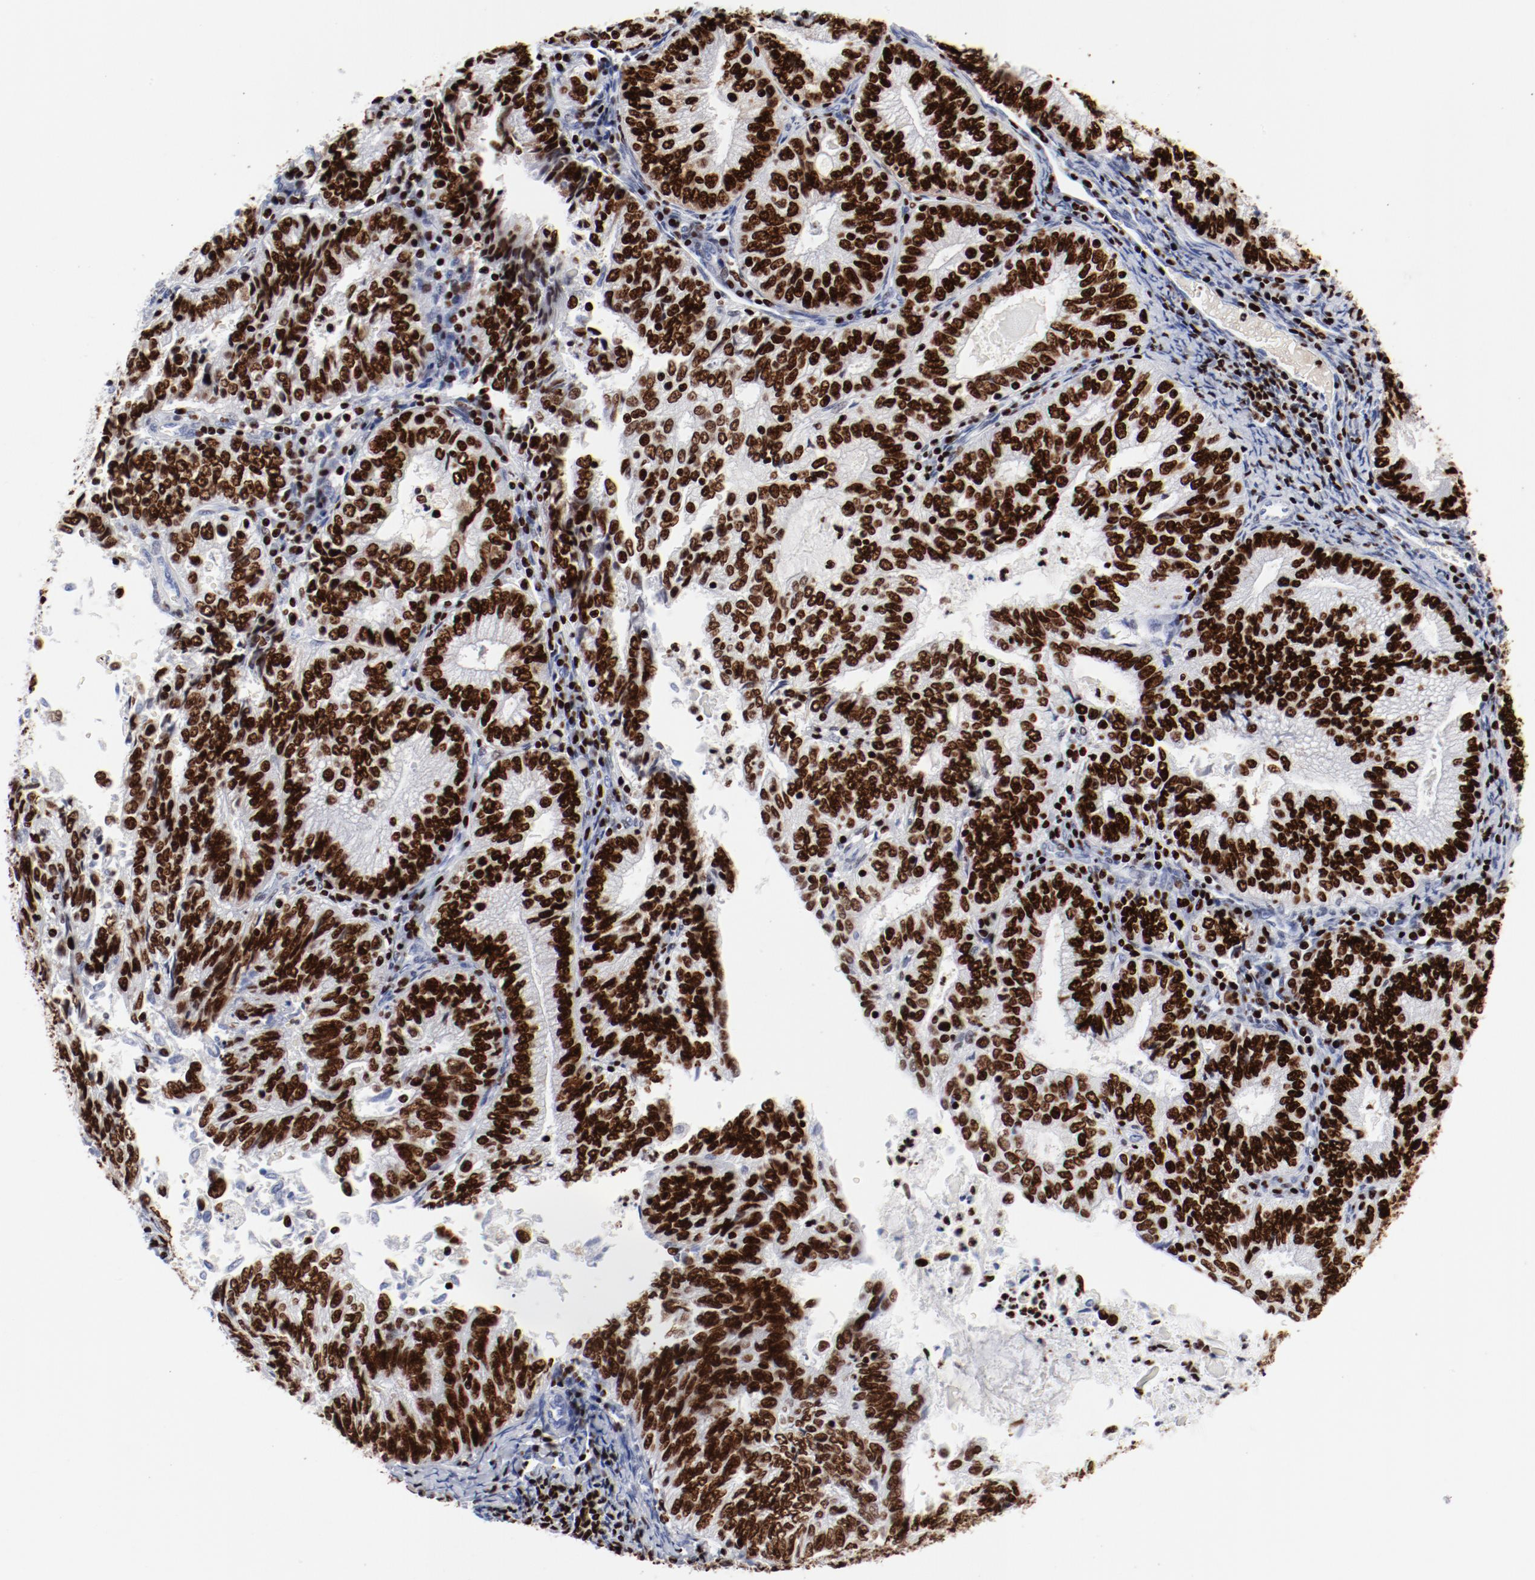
{"staining": {"intensity": "strong", "quantity": ">75%", "location": "nuclear"}, "tissue": "endometrial cancer", "cell_type": "Tumor cells", "image_type": "cancer", "snomed": [{"axis": "morphology", "description": "Adenocarcinoma, NOS"}, {"axis": "topography", "description": "Endometrium"}], "caption": "This is an image of IHC staining of adenocarcinoma (endometrial), which shows strong staining in the nuclear of tumor cells.", "gene": "SMARCC2", "patient": {"sex": "female", "age": 69}}